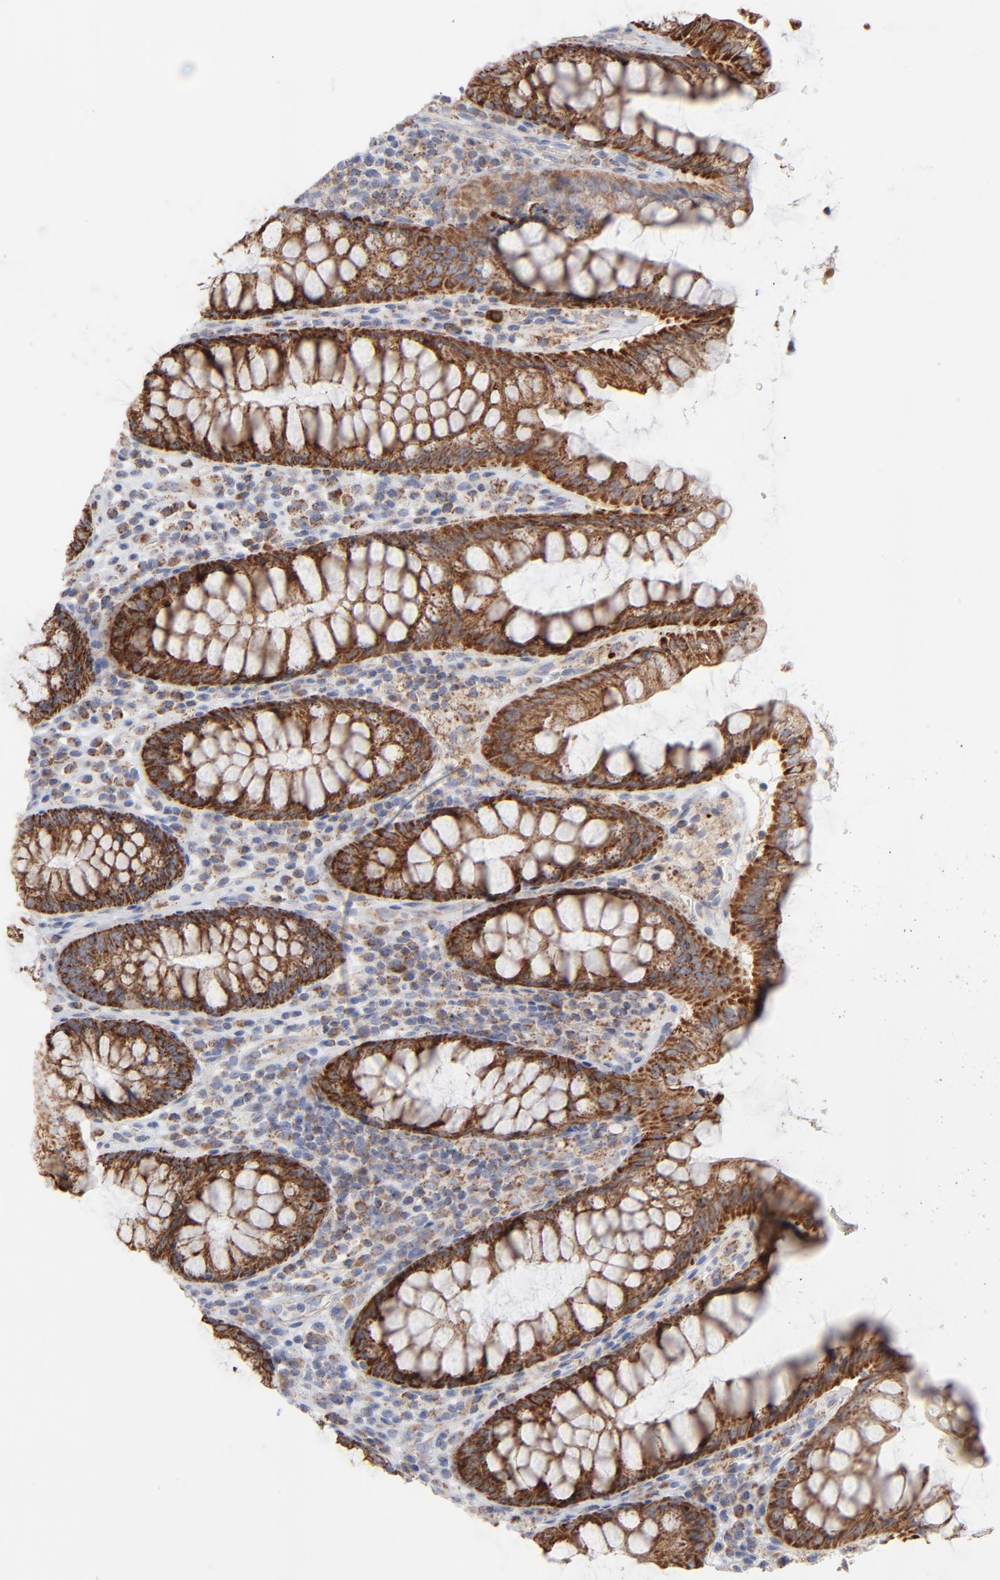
{"staining": {"intensity": "negative", "quantity": "none", "location": "none"}, "tissue": "colon", "cell_type": "Endothelial cells", "image_type": "normal", "snomed": [{"axis": "morphology", "description": "Normal tissue, NOS"}, {"axis": "topography", "description": "Colon"}], "caption": "IHC histopathology image of normal colon stained for a protein (brown), which reveals no staining in endothelial cells.", "gene": "ASB3", "patient": {"sex": "female", "age": 46}}